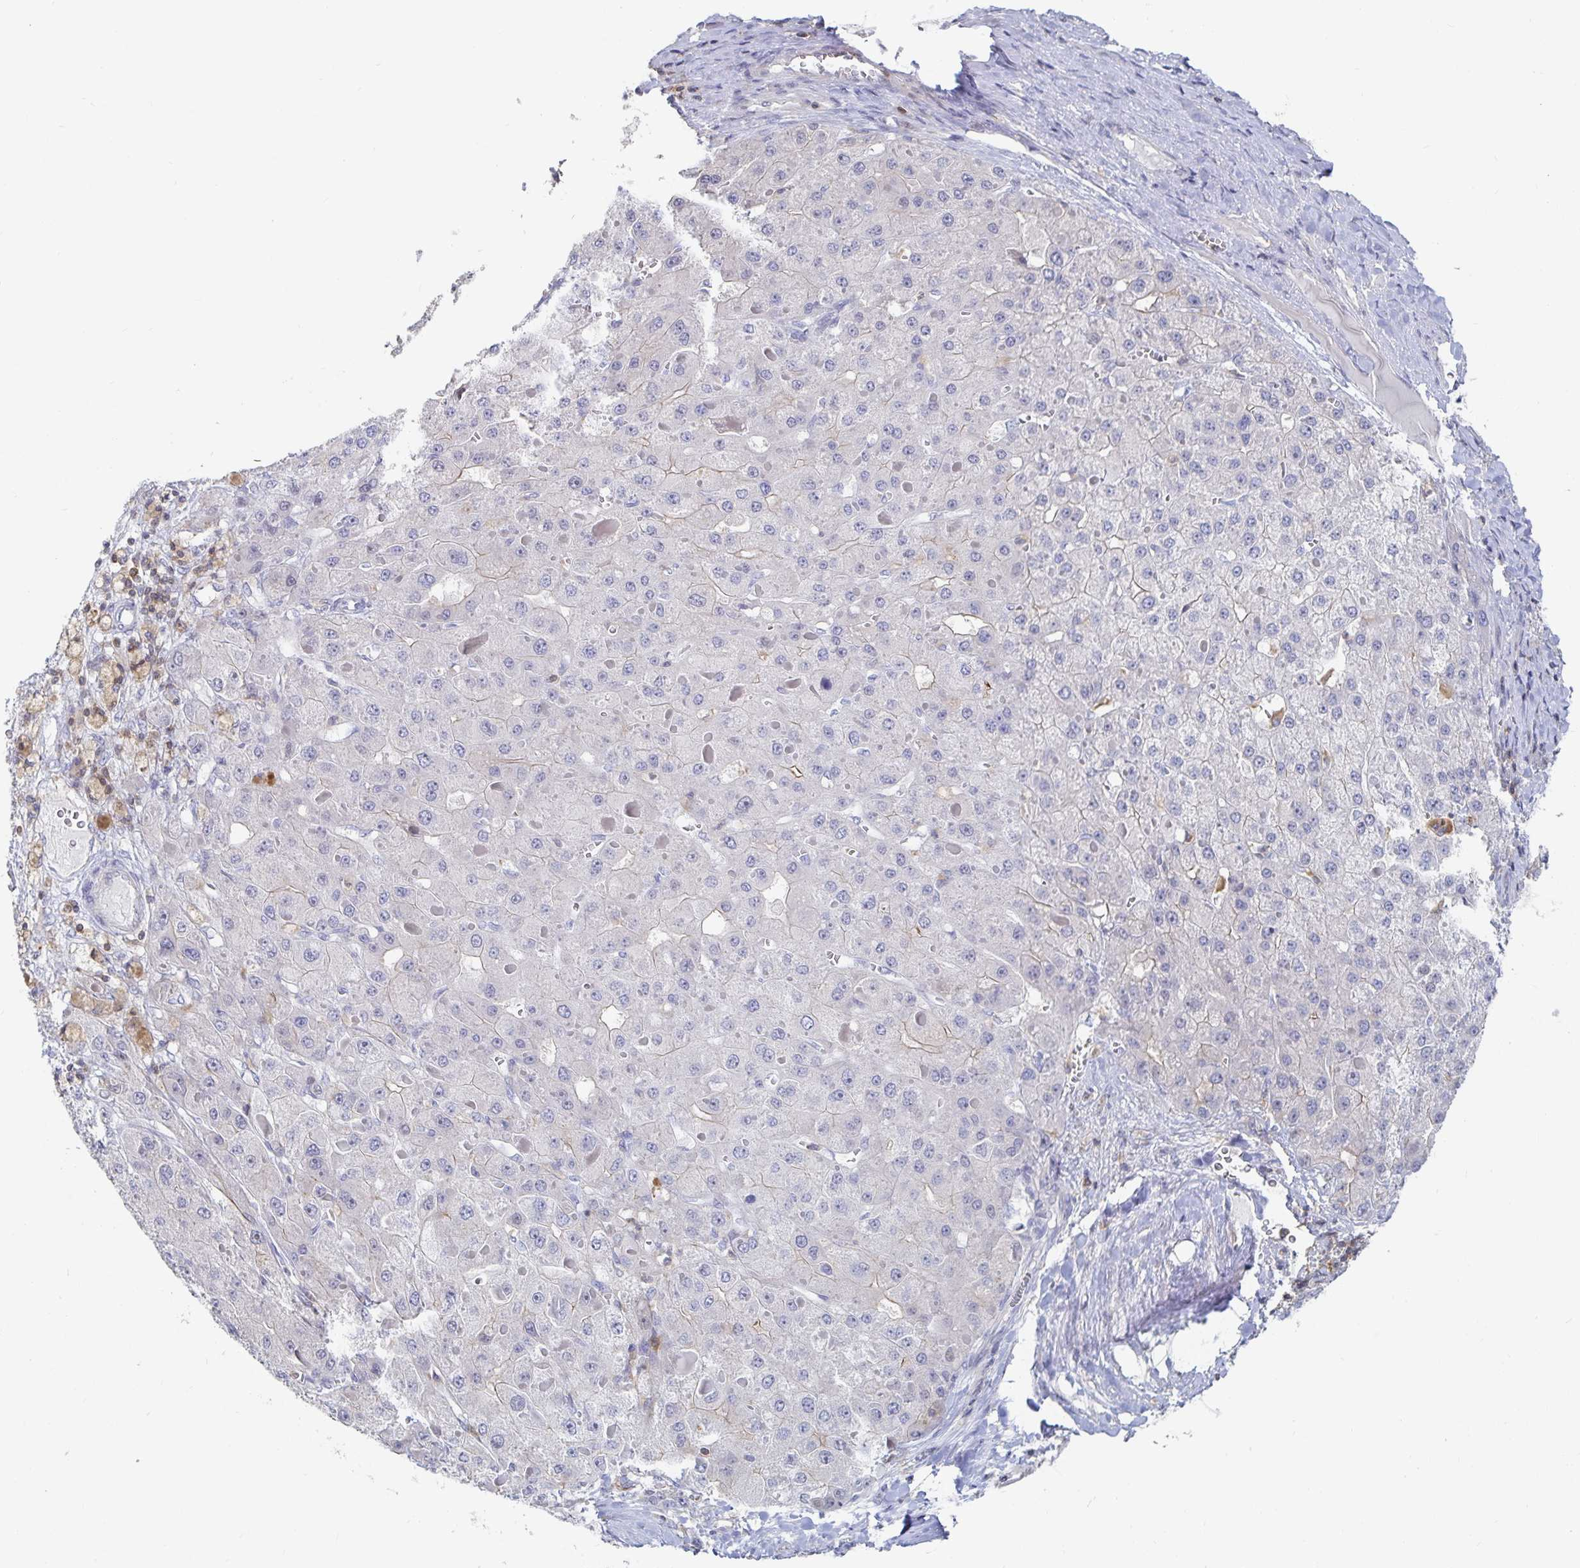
{"staining": {"intensity": "negative", "quantity": "none", "location": "none"}, "tissue": "liver cancer", "cell_type": "Tumor cells", "image_type": "cancer", "snomed": [{"axis": "morphology", "description": "Carcinoma, Hepatocellular, NOS"}, {"axis": "topography", "description": "Liver"}], "caption": "Tumor cells are negative for brown protein staining in liver hepatocellular carcinoma. (DAB (3,3'-diaminobenzidine) IHC visualized using brightfield microscopy, high magnification).", "gene": "PIK3CD", "patient": {"sex": "female", "age": 73}}